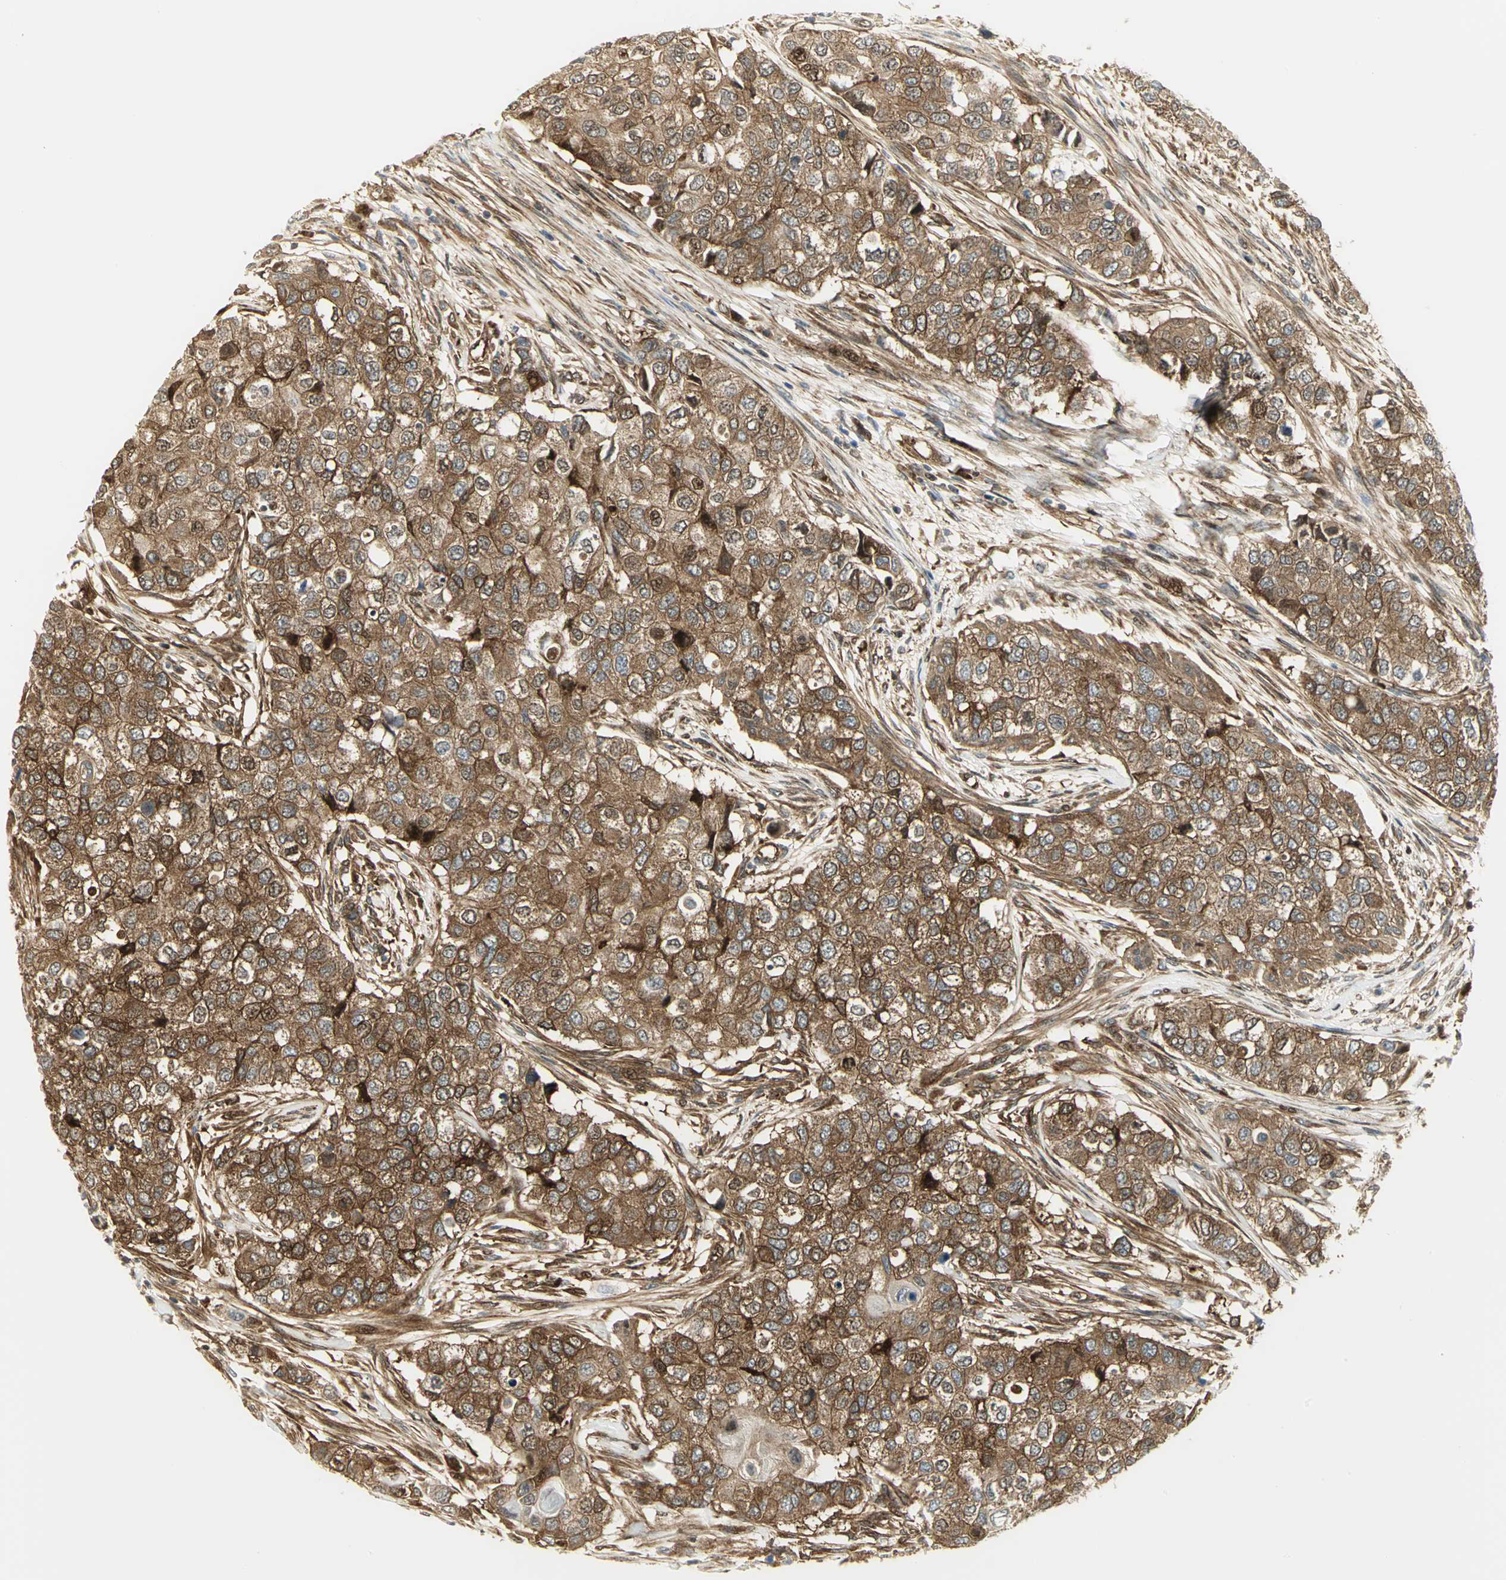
{"staining": {"intensity": "moderate", "quantity": ">75%", "location": "cytoplasmic/membranous,nuclear"}, "tissue": "breast cancer", "cell_type": "Tumor cells", "image_type": "cancer", "snomed": [{"axis": "morphology", "description": "Normal tissue, NOS"}, {"axis": "morphology", "description": "Duct carcinoma"}, {"axis": "topography", "description": "Breast"}], "caption": "Human breast infiltrating ductal carcinoma stained for a protein (brown) reveals moderate cytoplasmic/membranous and nuclear positive staining in approximately >75% of tumor cells.", "gene": "EEA1", "patient": {"sex": "female", "age": 49}}